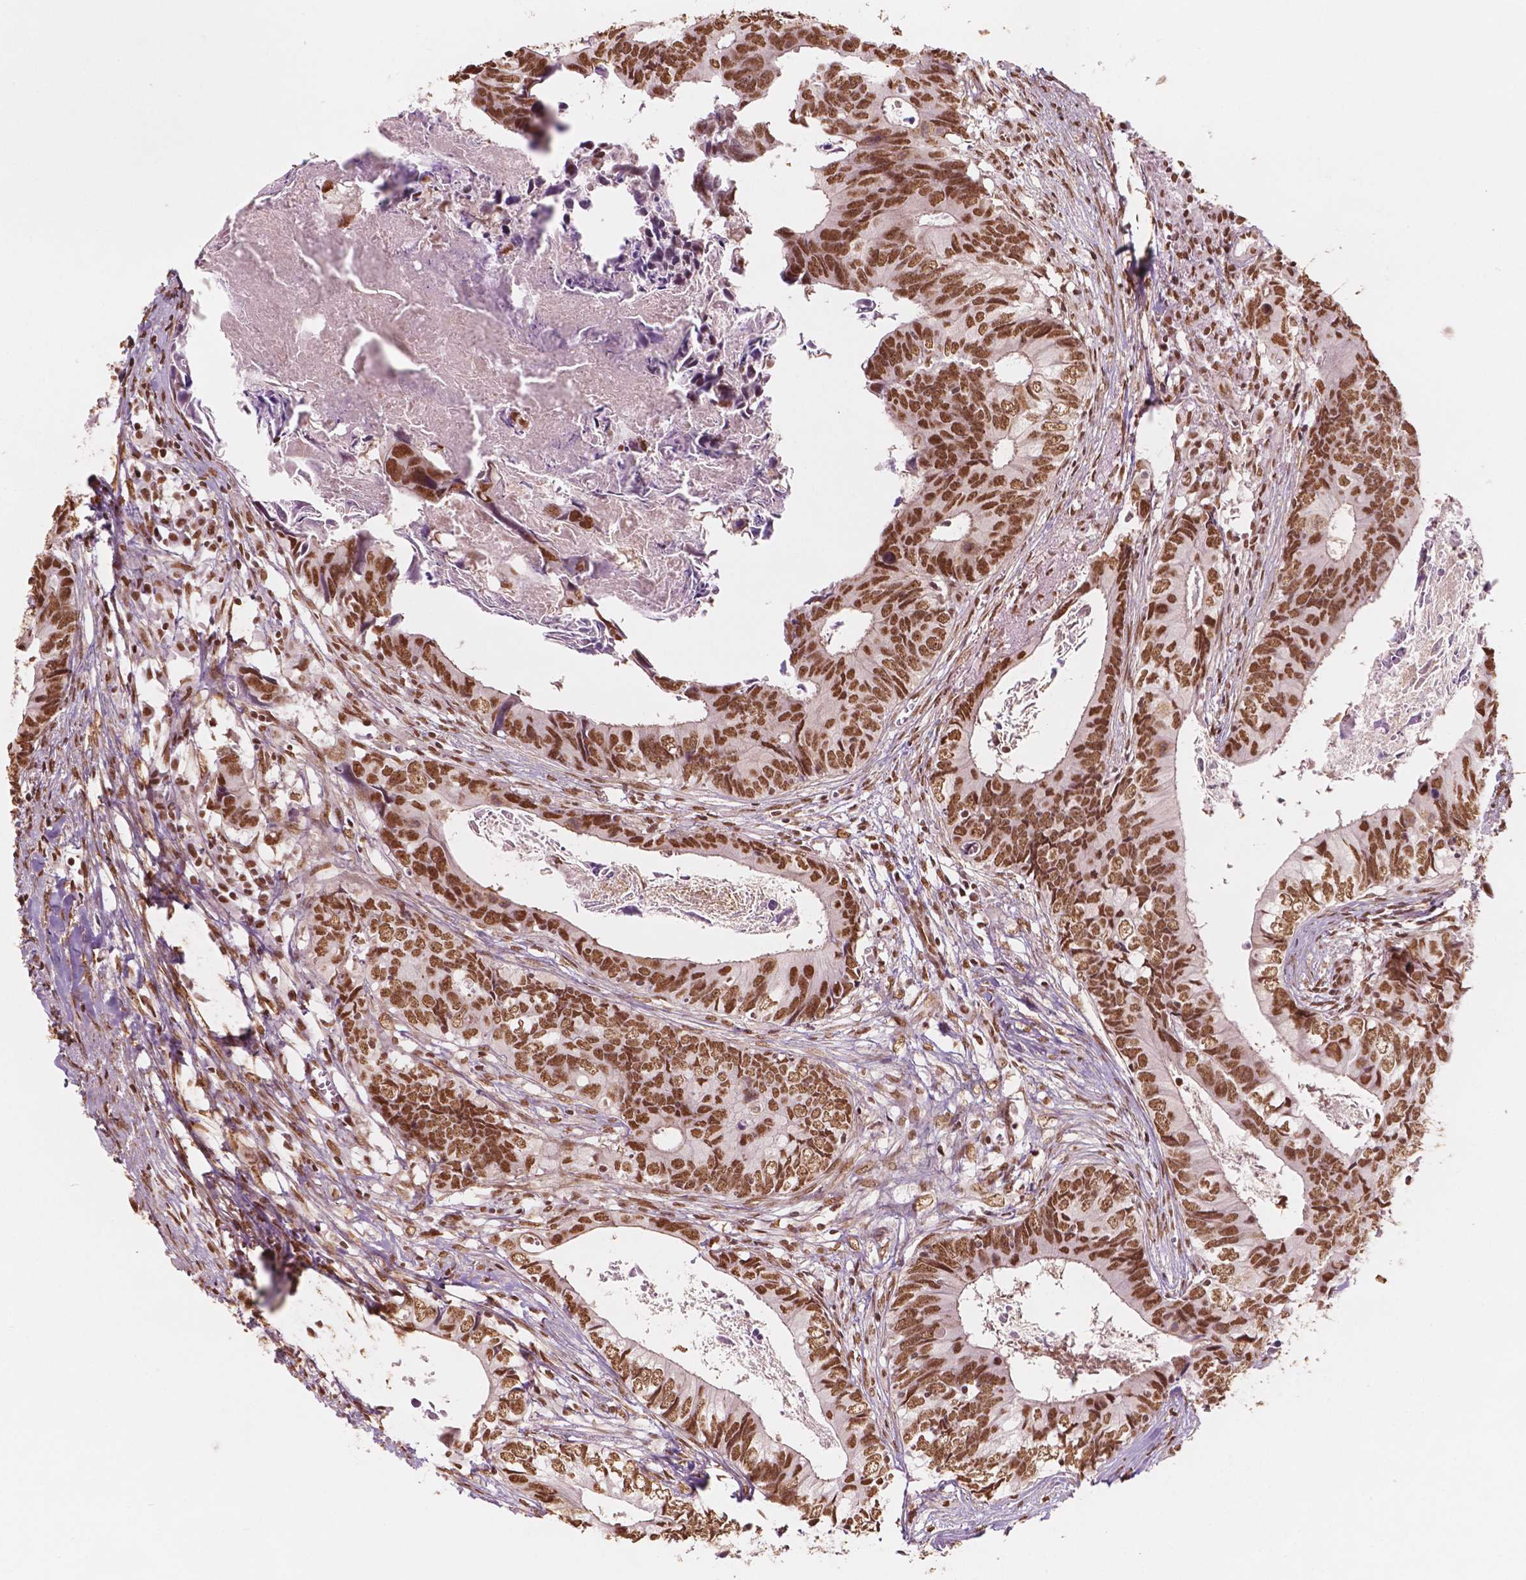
{"staining": {"intensity": "moderate", "quantity": ">75%", "location": "nuclear"}, "tissue": "colorectal cancer", "cell_type": "Tumor cells", "image_type": "cancer", "snomed": [{"axis": "morphology", "description": "Adenocarcinoma, NOS"}, {"axis": "topography", "description": "Colon"}], "caption": "Moderate nuclear protein expression is appreciated in approximately >75% of tumor cells in colorectal adenocarcinoma.", "gene": "GTF3C5", "patient": {"sex": "female", "age": 82}}